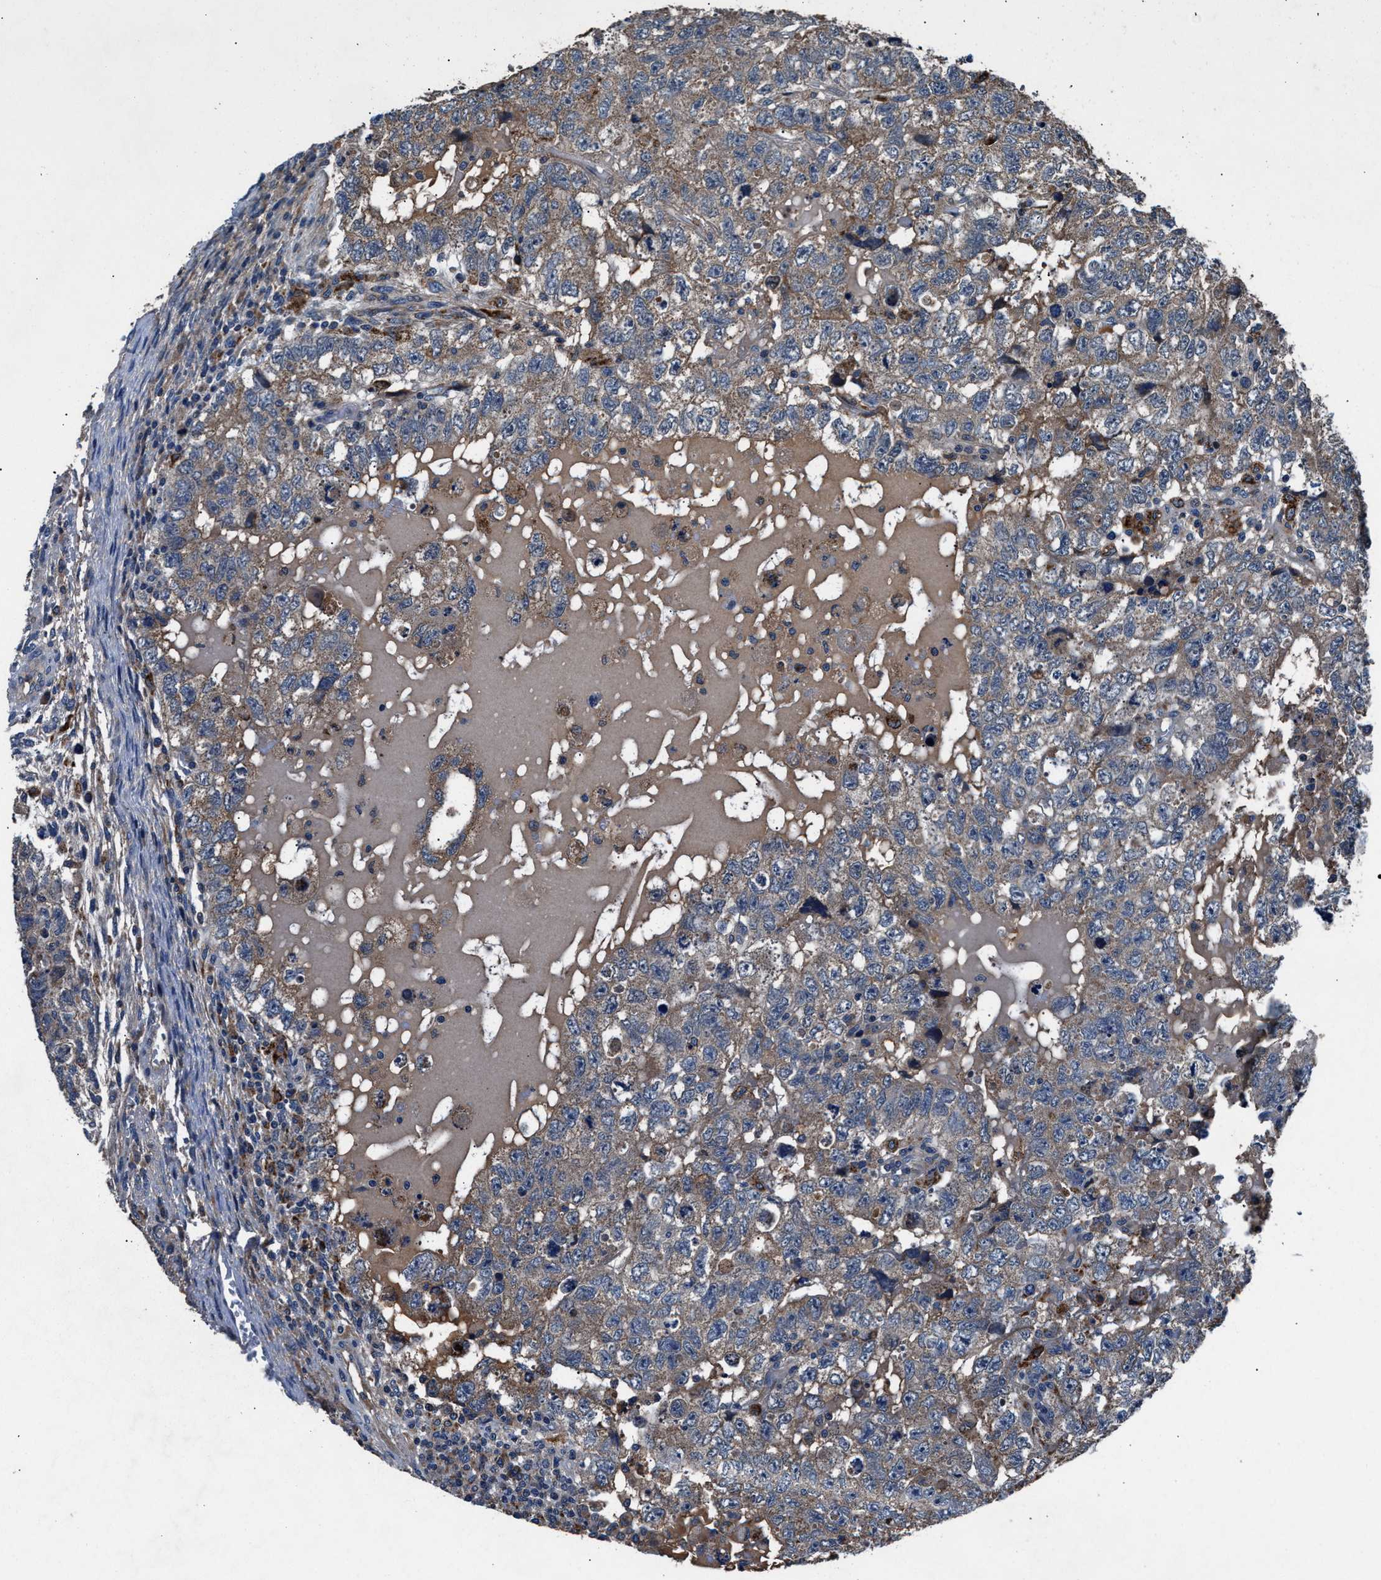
{"staining": {"intensity": "weak", "quantity": ">75%", "location": "cytoplasmic/membranous"}, "tissue": "testis cancer", "cell_type": "Tumor cells", "image_type": "cancer", "snomed": [{"axis": "morphology", "description": "Carcinoma, Embryonal, NOS"}, {"axis": "topography", "description": "Testis"}], "caption": "Weak cytoplasmic/membranous expression for a protein is seen in about >75% of tumor cells of testis cancer using IHC.", "gene": "FAM221A", "patient": {"sex": "male", "age": 36}}